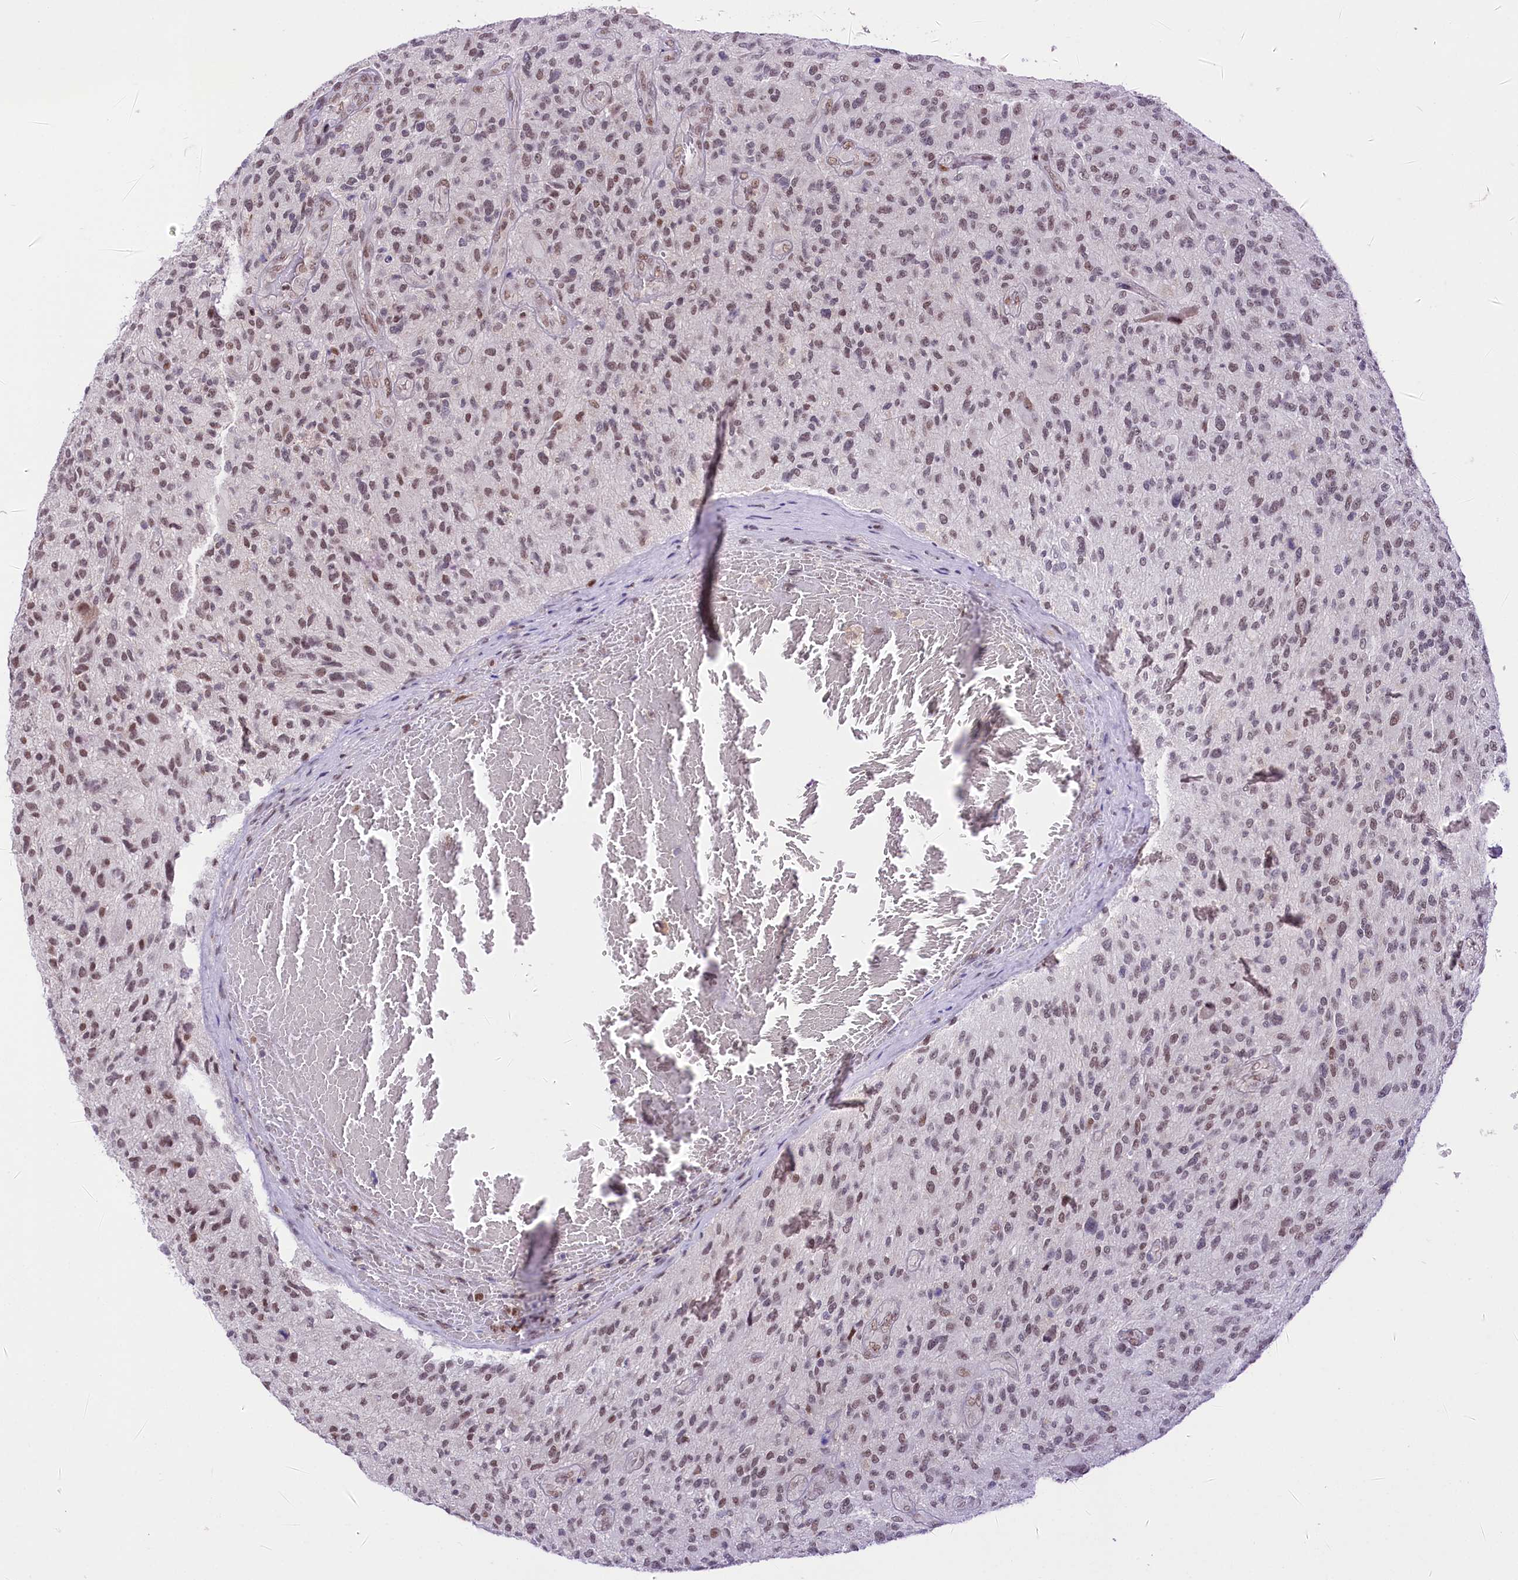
{"staining": {"intensity": "moderate", "quantity": "25%-75%", "location": "nuclear"}, "tissue": "glioma", "cell_type": "Tumor cells", "image_type": "cancer", "snomed": [{"axis": "morphology", "description": "Glioma, malignant, High grade"}, {"axis": "topography", "description": "Brain"}], "caption": "Protein staining demonstrates moderate nuclear expression in about 25%-75% of tumor cells in malignant high-grade glioma.", "gene": "SCAF11", "patient": {"sex": "male", "age": 47}}